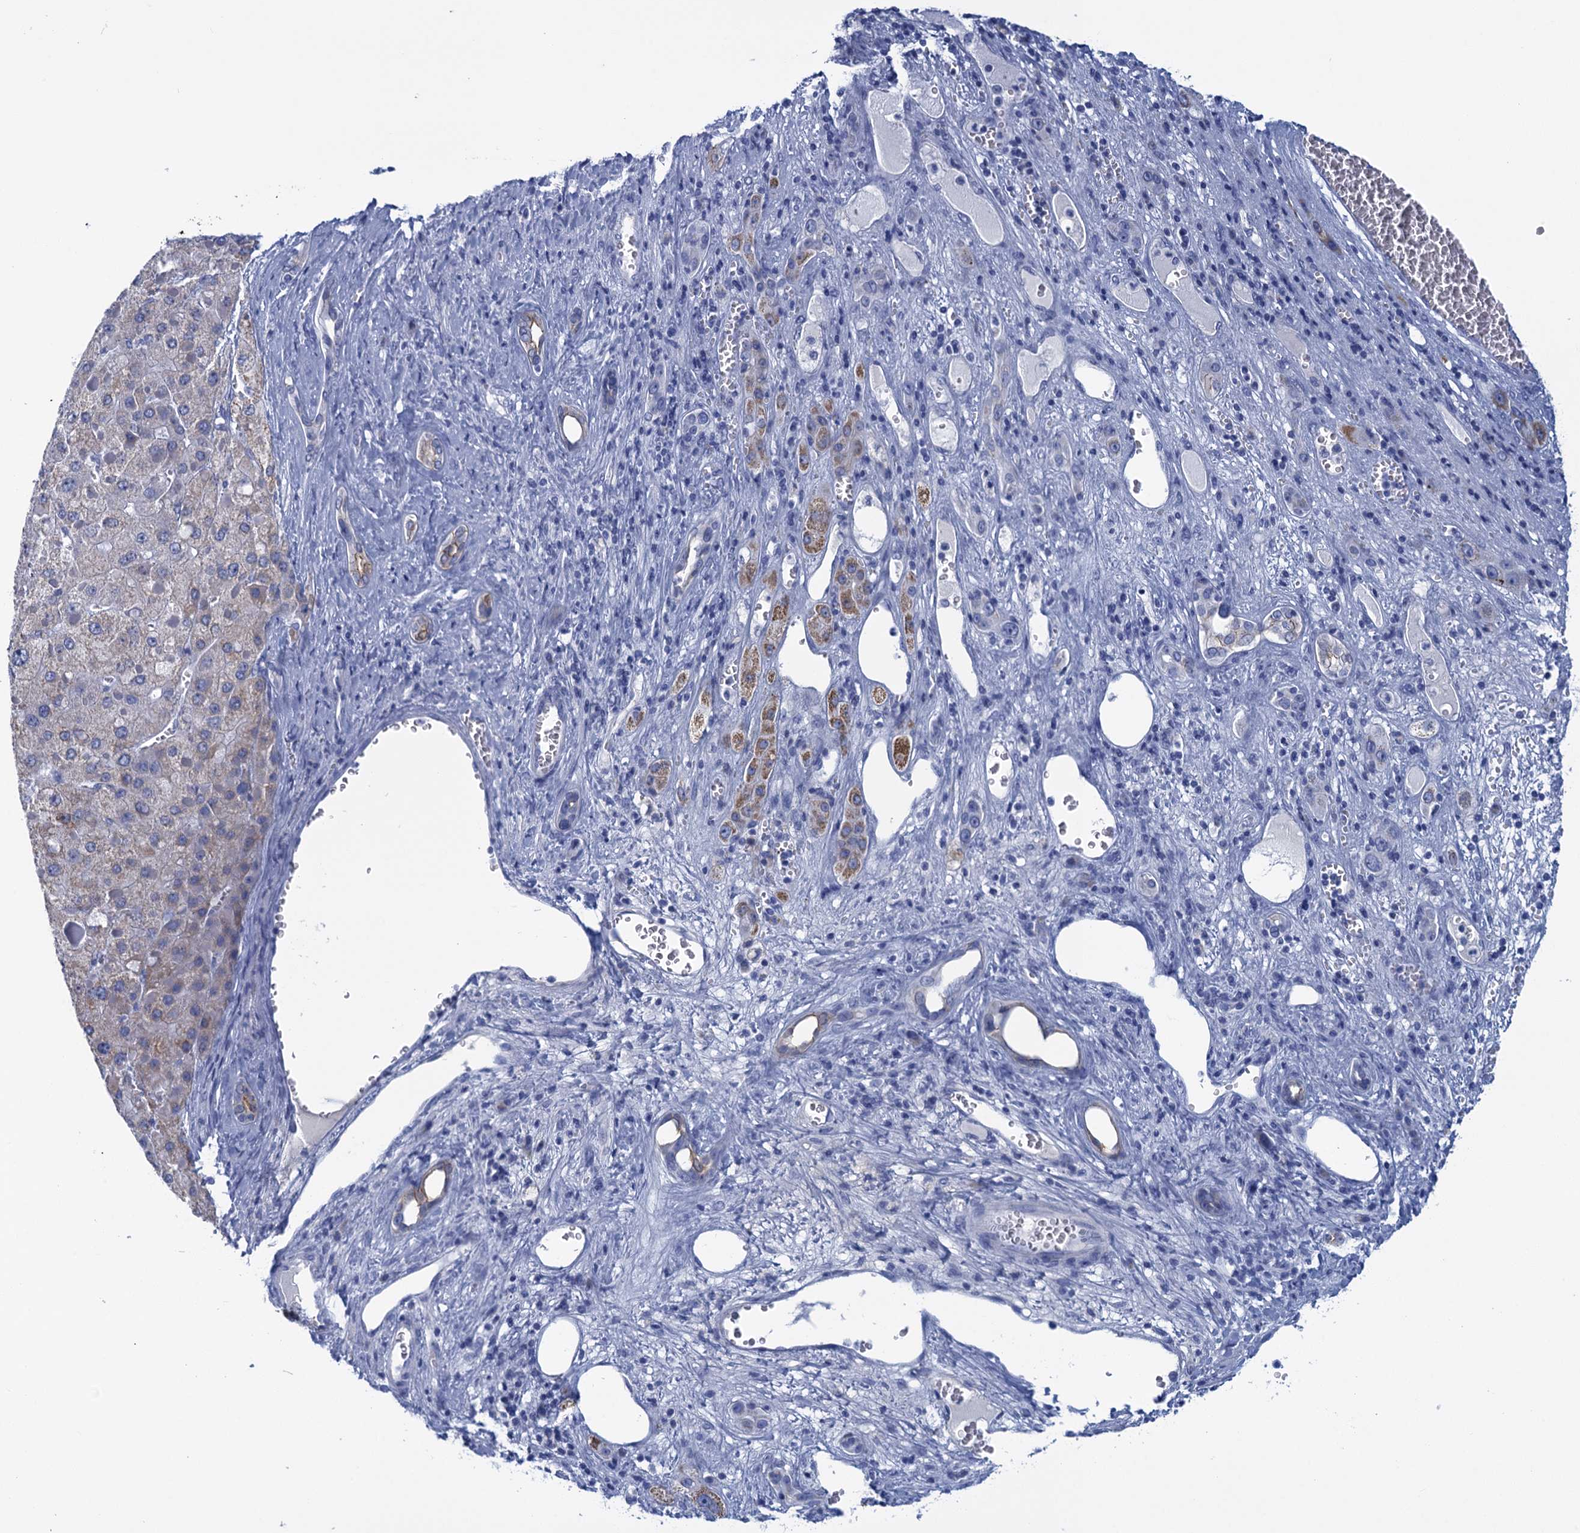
{"staining": {"intensity": "weak", "quantity": "<25%", "location": "cytoplasmic/membranous"}, "tissue": "liver cancer", "cell_type": "Tumor cells", "image_type": "cancer", "snomed": [{"axis": "morphology", "description": "Carcinoma, Hepatocellular, NOS"}, {"axis": "topography", "description": "Liver"}], "caption": "Tumor cells show no significant positivity in liver cancer (hepatocellular carcinoma).", "gene": "SCEL", "patient": {"sex": "female", "age": 73}}